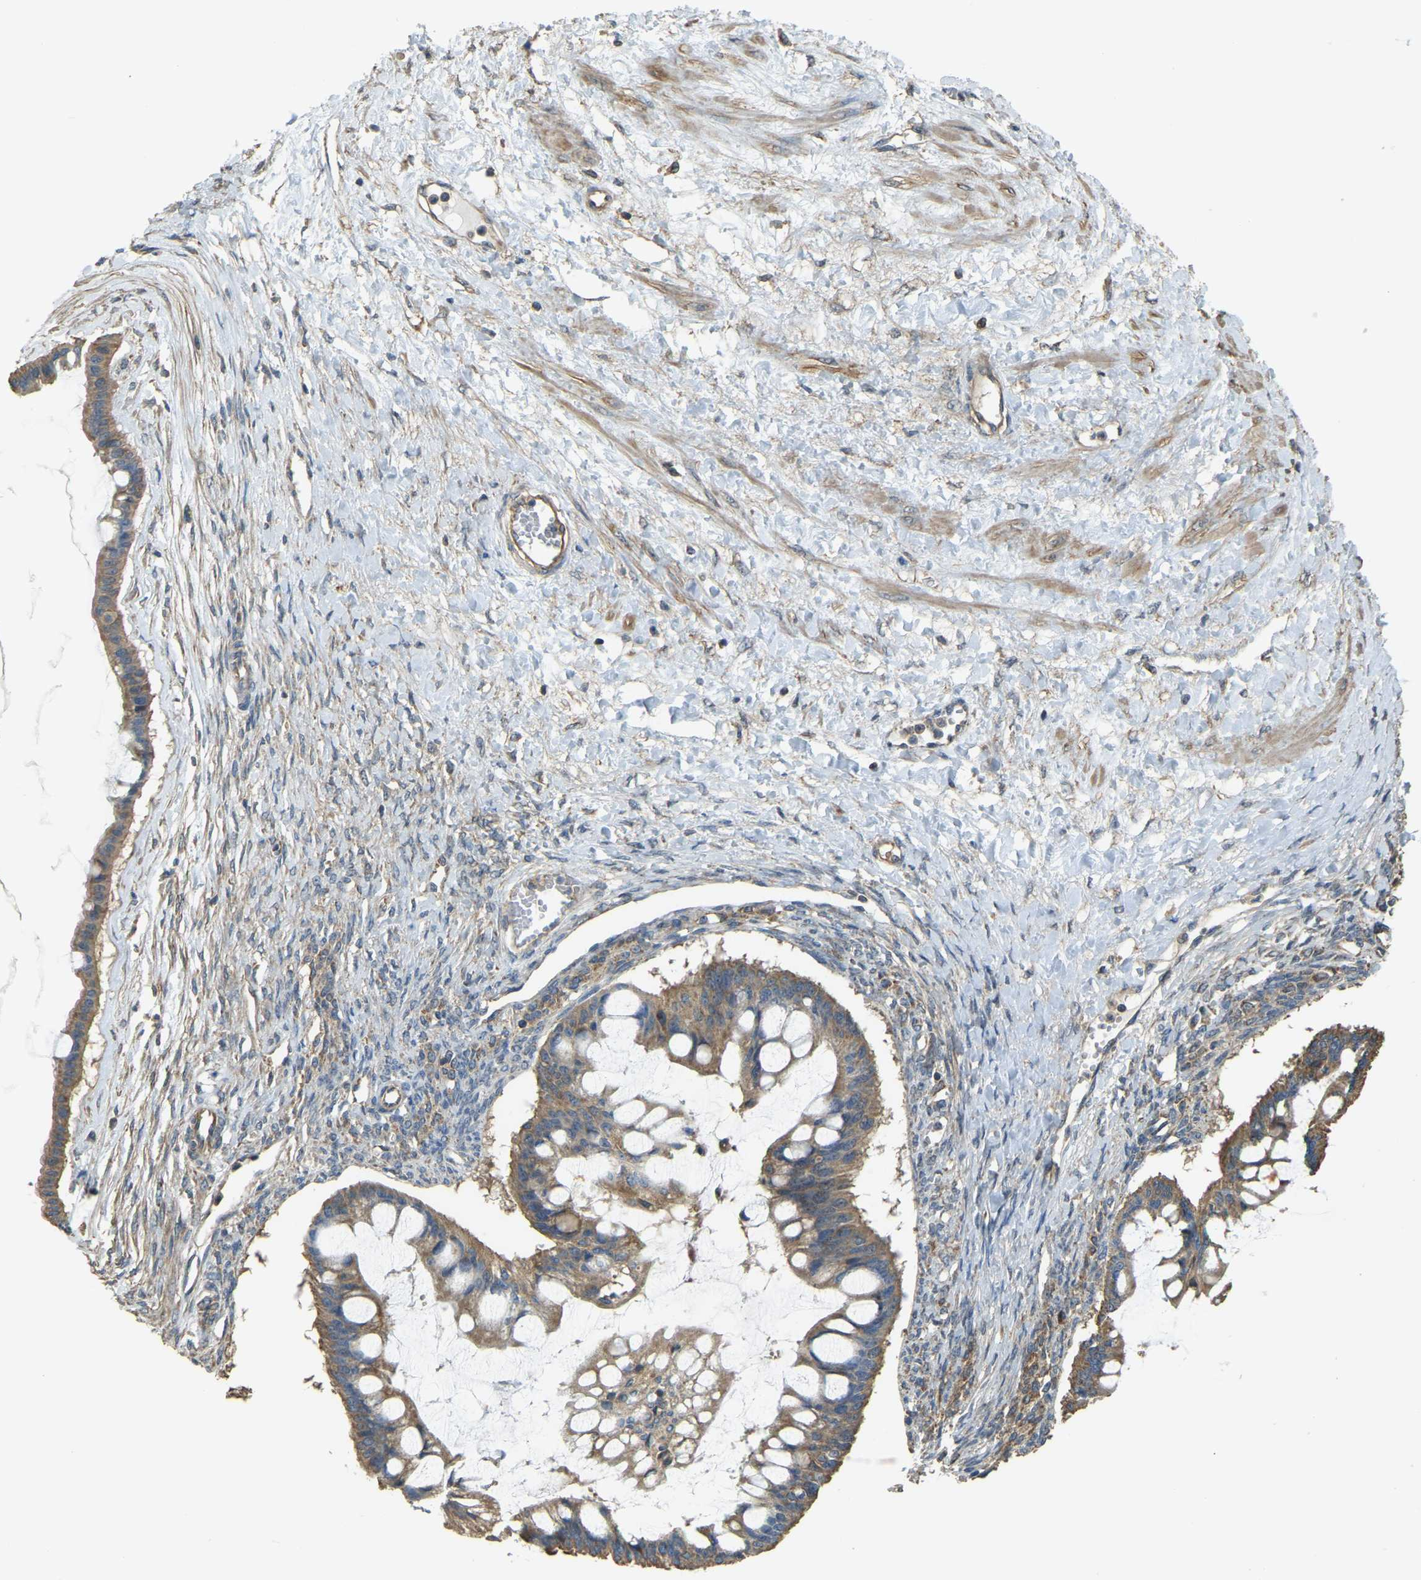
{"staining": {"intensity": "moderate", "quantity": ">75%", "location": "cytoplasmic/membranous"}, "tissue": "ovarian cancer", "cell_type": "Tumor cells", "image_type": "cancer", "snomed": [{"axis": "morphology", "description": "Cystadenocarcinoma, mucinous, NOS"}, {"axis": "topography", "description": "Ovary"}], "caption": "Protein staining by immunohistochemistry shows moderate cytoplasmic/membranous positivity in about >75% of tumor cells in mucinous cystadenocarcinoma (ovarian).", "gene": "GNG2", "patient": {"sex": "female", "age": 73}}